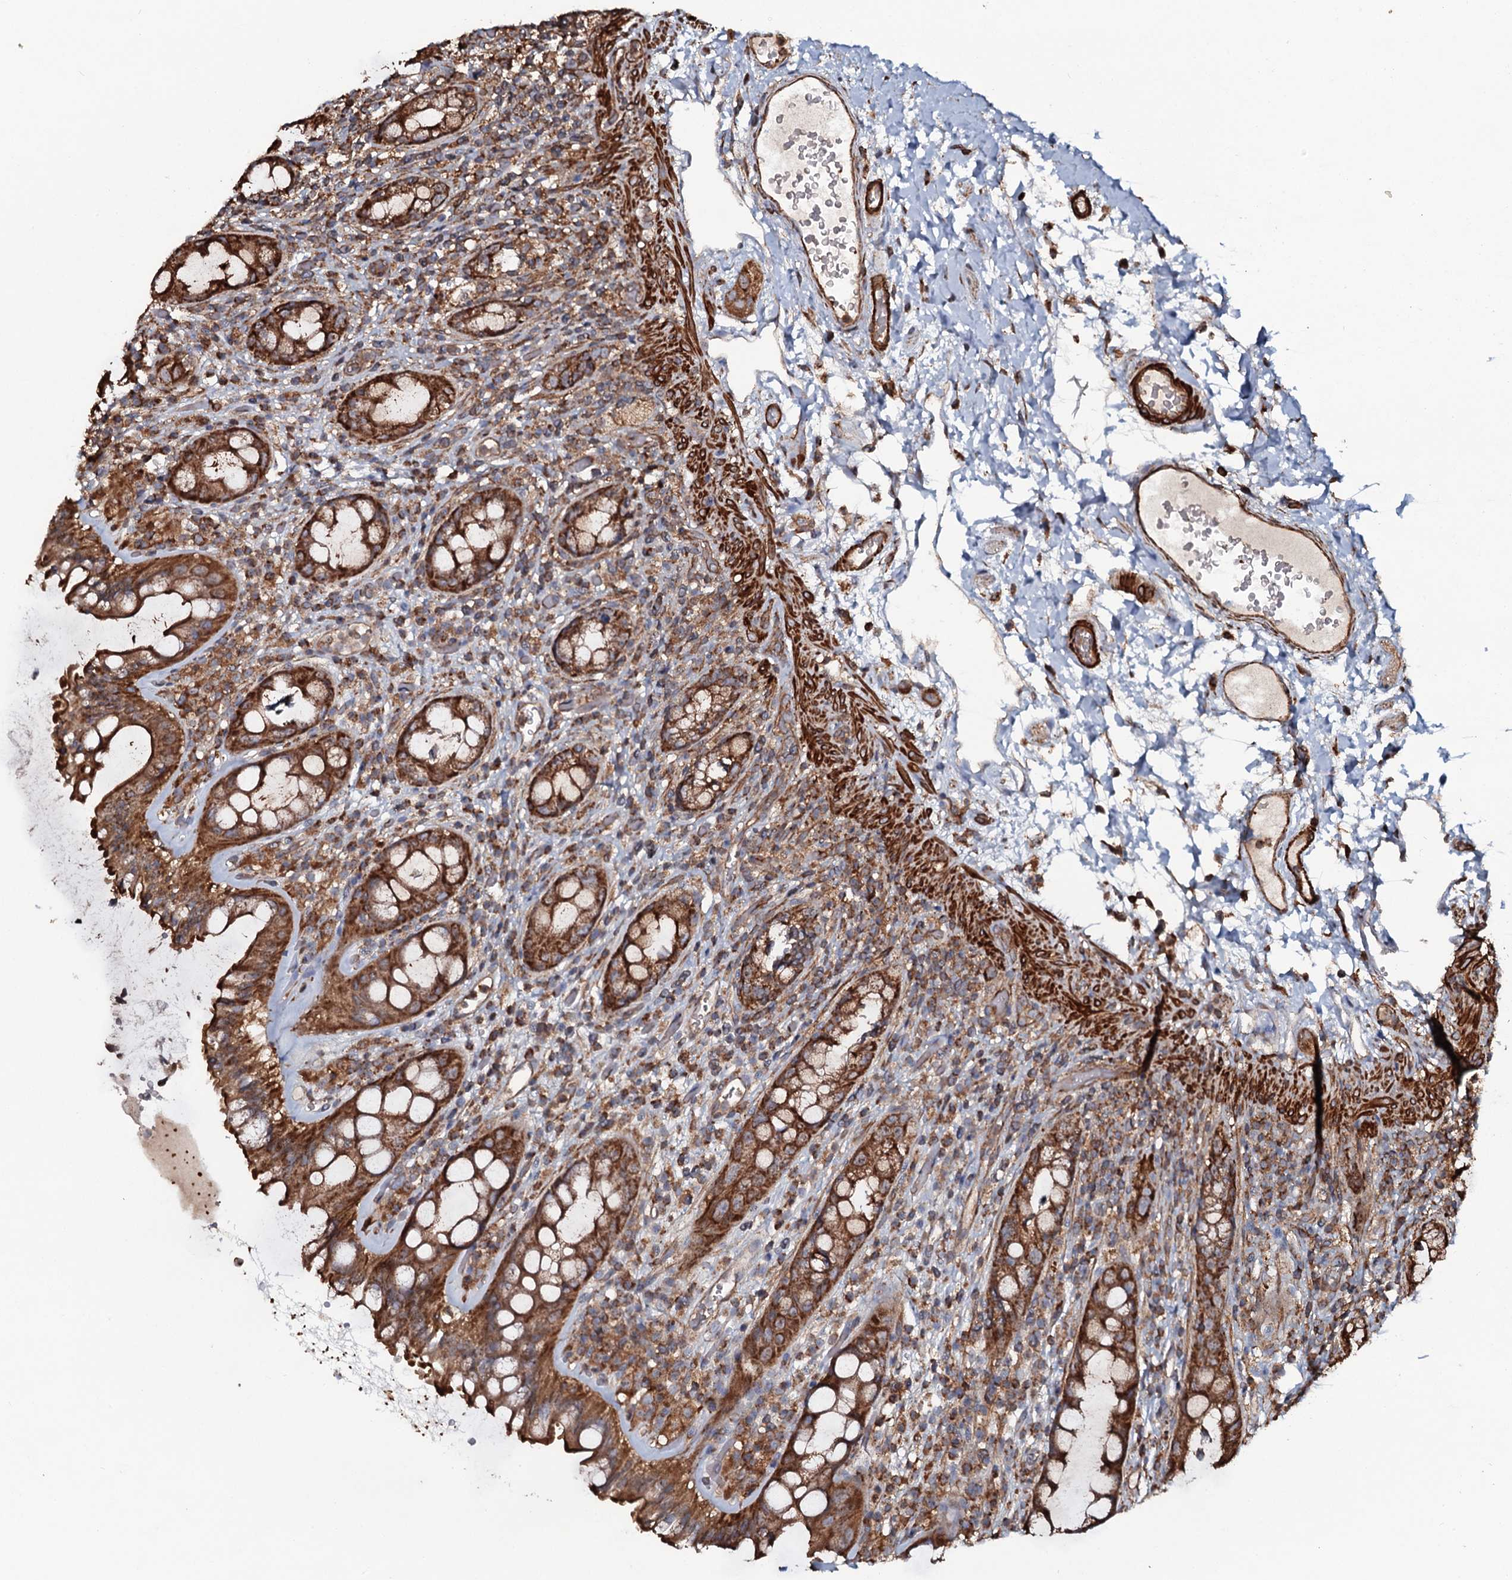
{"staining": {"intensity": "strong", "quantity": ">75%", "location": "cytoplasmic/membranous"}, "tissue": "rectum", "cell_type": "Glandular cells", "image_type": "normal", "snomed": [{"axis": "morphology", "description": "Normal tissue, NOS"}, {"axis": "topography", "description": "Rectum"}], "caption": "Immunohistochemical staining of normal rectum displays >75% levels of strong cytoplasmic/membranous protein staining in about >75% of glandular cells.", "gene": "VWA8", "patient": {"sex": "female", "age": 57}}